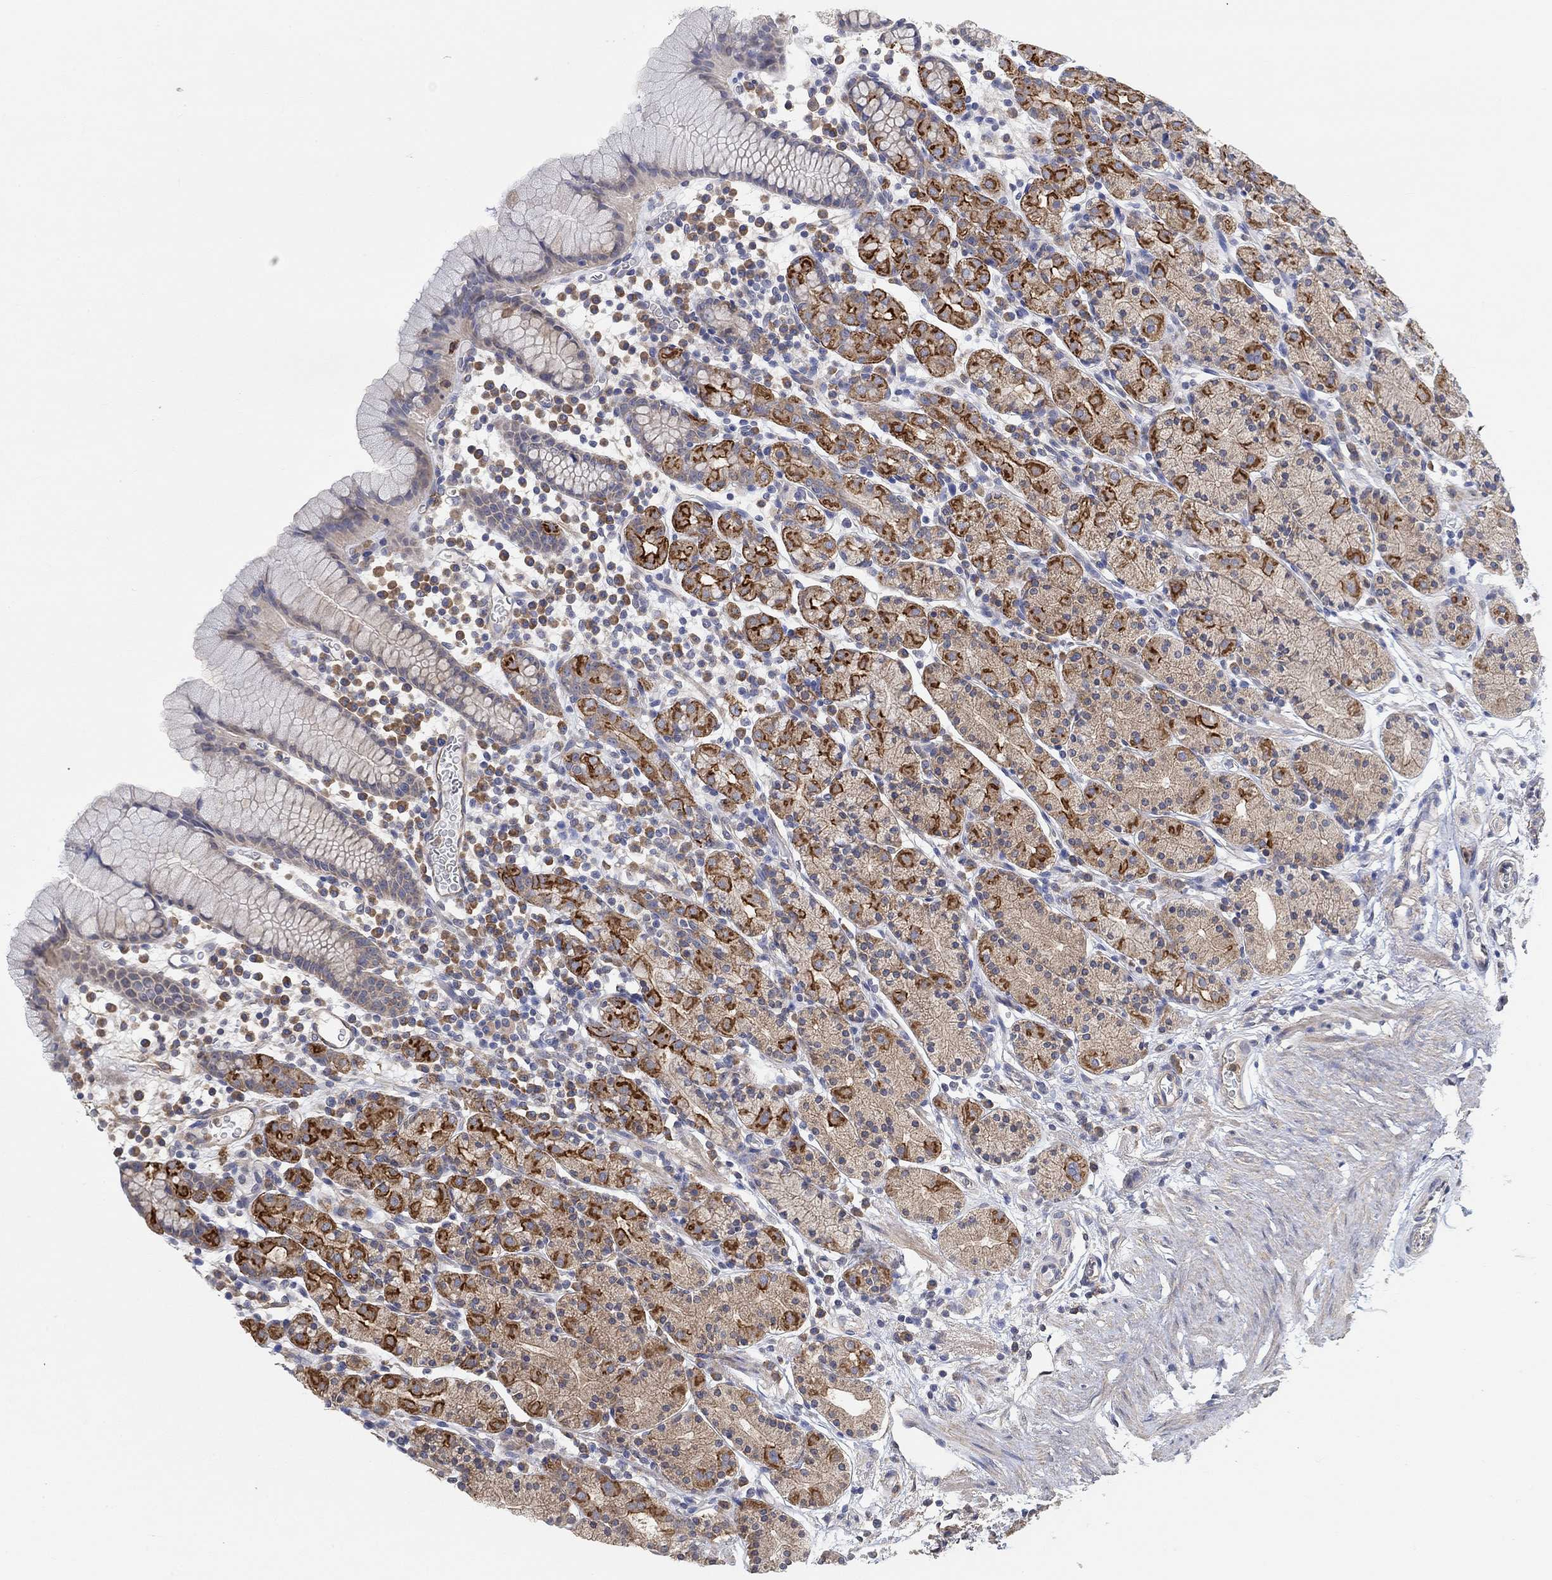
{"staining": {"intensity": "strong", "quantity": "<25%", "location": "cytoplasmic/membranous"}, "tissue": "stomach", "cell_type": "Glandular cells", "image_type": "normal", "snomed": [{"axis": "morphology", "description": "Normal tissue, NOS"}, {"axis": "topography", "description": "Stomach, upper"}, {"axis": "topography", "description": "Stomach"}], "caption": "Normal stomach displays strong cytoplasmic/membranous expression in about <25% of glandular cells.", "gene": "SYT16", "patient": {"sex": "male", "age": 62}}